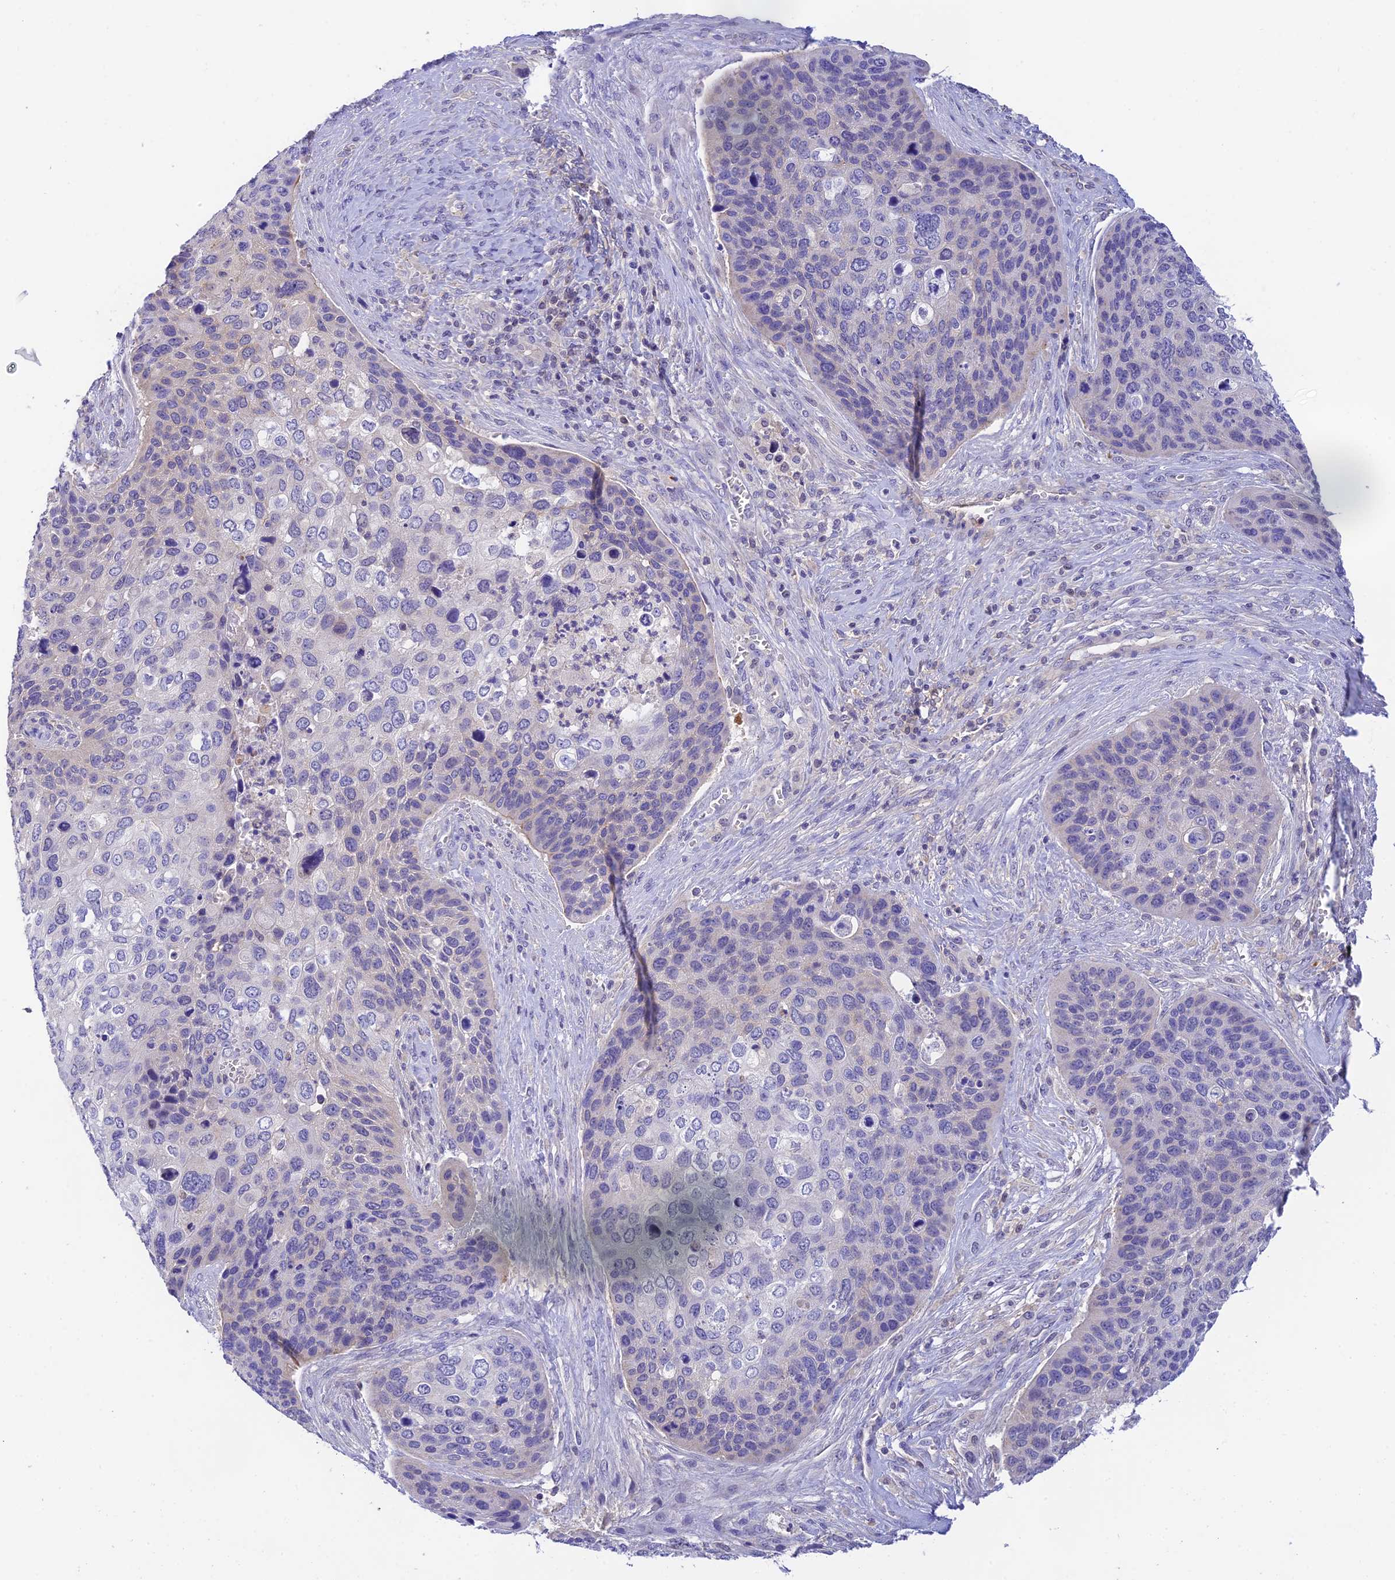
{"staining": {"intensity": "negative", "quantity": "none", "location": "none"}, "tissue": "skin cancer", "cell_type": "Tumor cells", "image_type": "cancer", "snomed": [{"axis": "morphology", "description": "Basal cell carcinoma"}, {"axis": "topography", "description": "Skin"}], "caption": "This is an immunohistochemistry (IHC) histopathology image of skin cancer. There is no expression in tumor cells.", "gene": "HDHD2", "patient": {"sex": "female", "age": 74}}